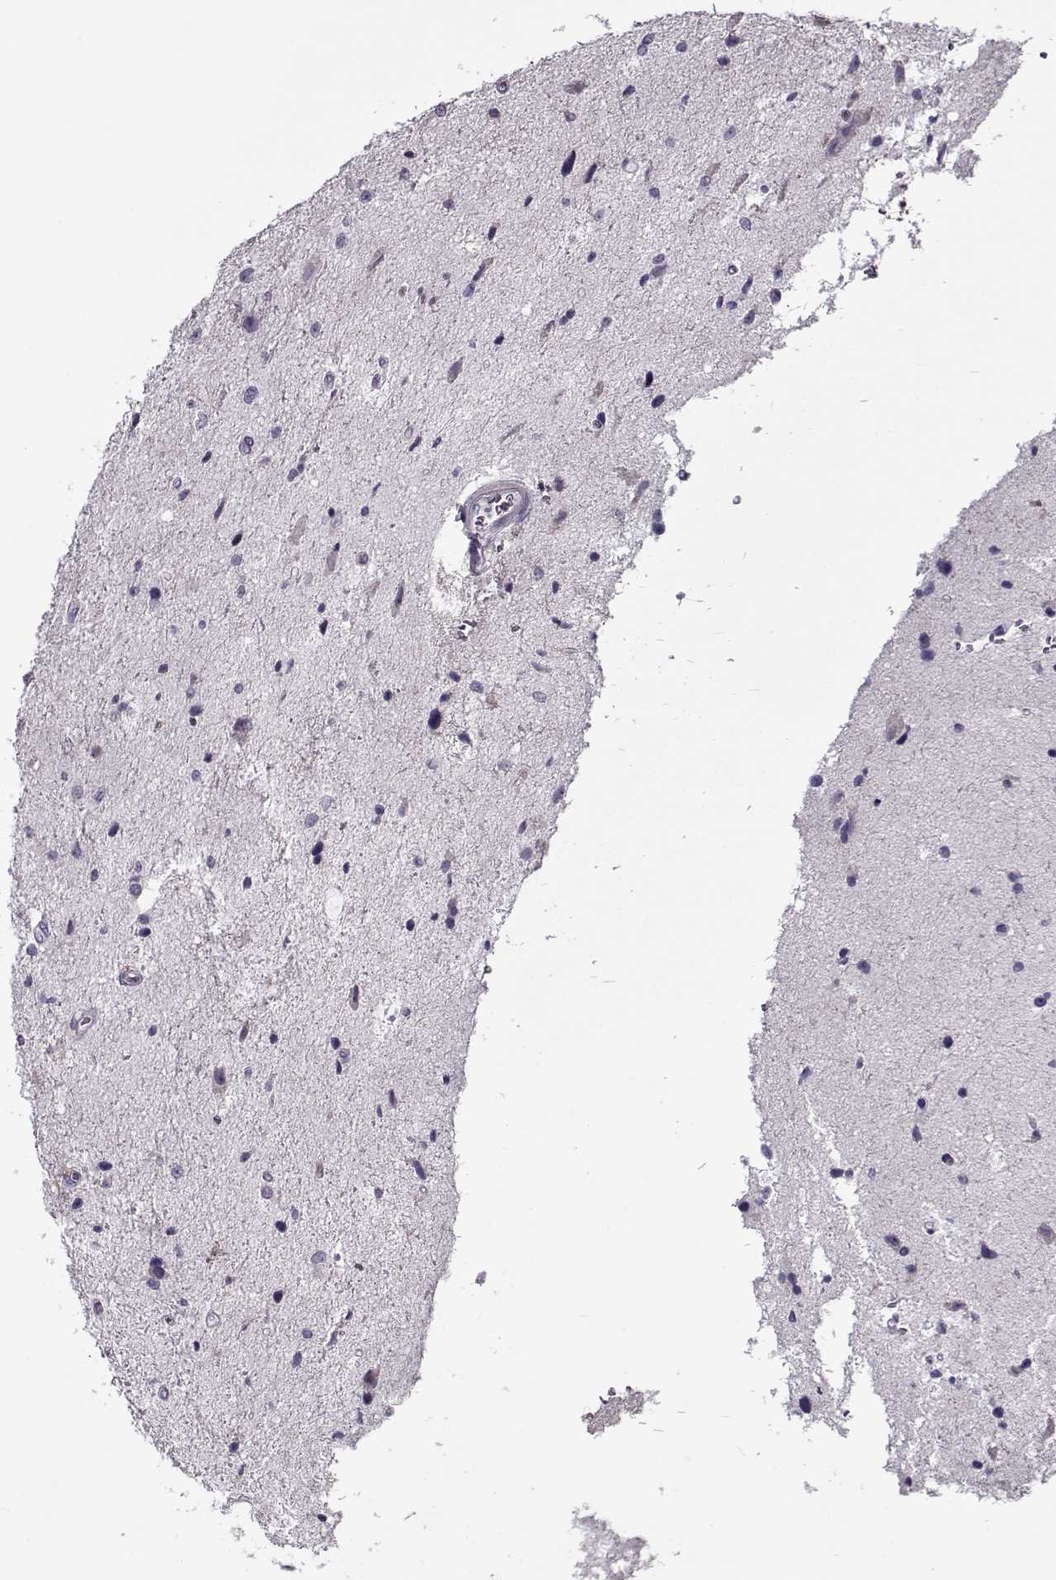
{"staining": {"intensity": "negative", "quantity": "none", "location": "none"}, "tissue": "glioma", "cell_type": "Tumor cells", "image_type": "cancer", "snomed": [{"axis": "morphology", "description": "Glioma, malignant, Low grade"}, {"axis": "topography", "description": "Brain"}], "caption": "This is a micrograph of IHC staining of glioma, which shows no staining in tumor cells. The staining is performed using DAB (3,3'-diaminobenzidine) brown chromogen with nuclei counter-stained in using hematoxylin.", "gene": "CIBAR1", "patient": {"sex": "female", "age": 32}}